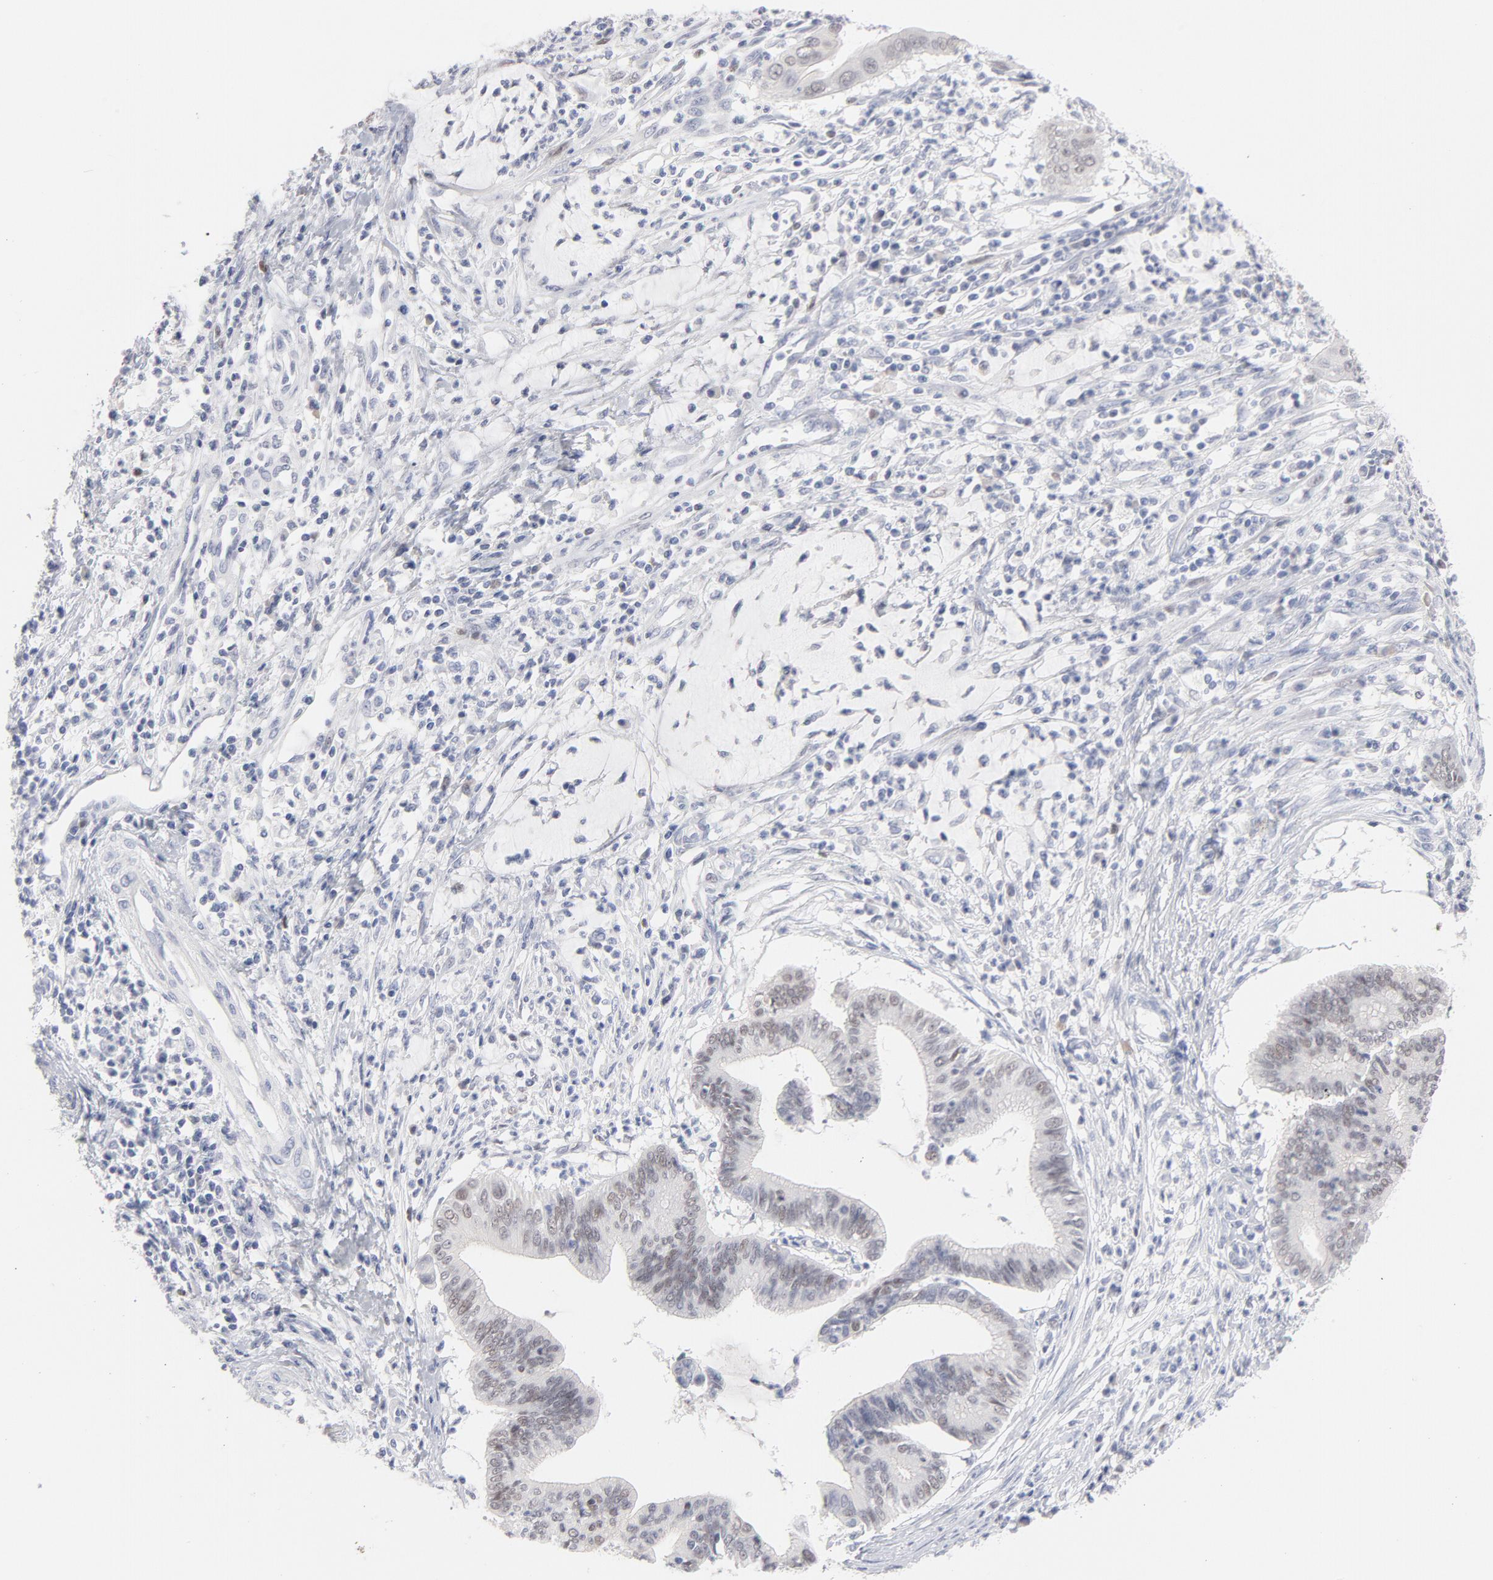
{"staining": {"intensity": "weak", "quantity": "25%-75%", "location": "nuclear"}, "tissue": "cervical cancer", "cell_type": "Tumor cells", "image_type": "cancer", "snomed": [{"axis": "morphology", "description": "Adenocarcinoma, NOS"}, {"axis": "topography", "description": "Cervix"}], "caption": "DAB (3,3'-diaminobenzidine) immunohistochemical staining of human adenocarcinoma (cervical) exhibits weak nuclear protein positivity in about 25%-75% of tumor cells.", "gene": "MCM7", "patient": {"sex": "female", "age": 36}}